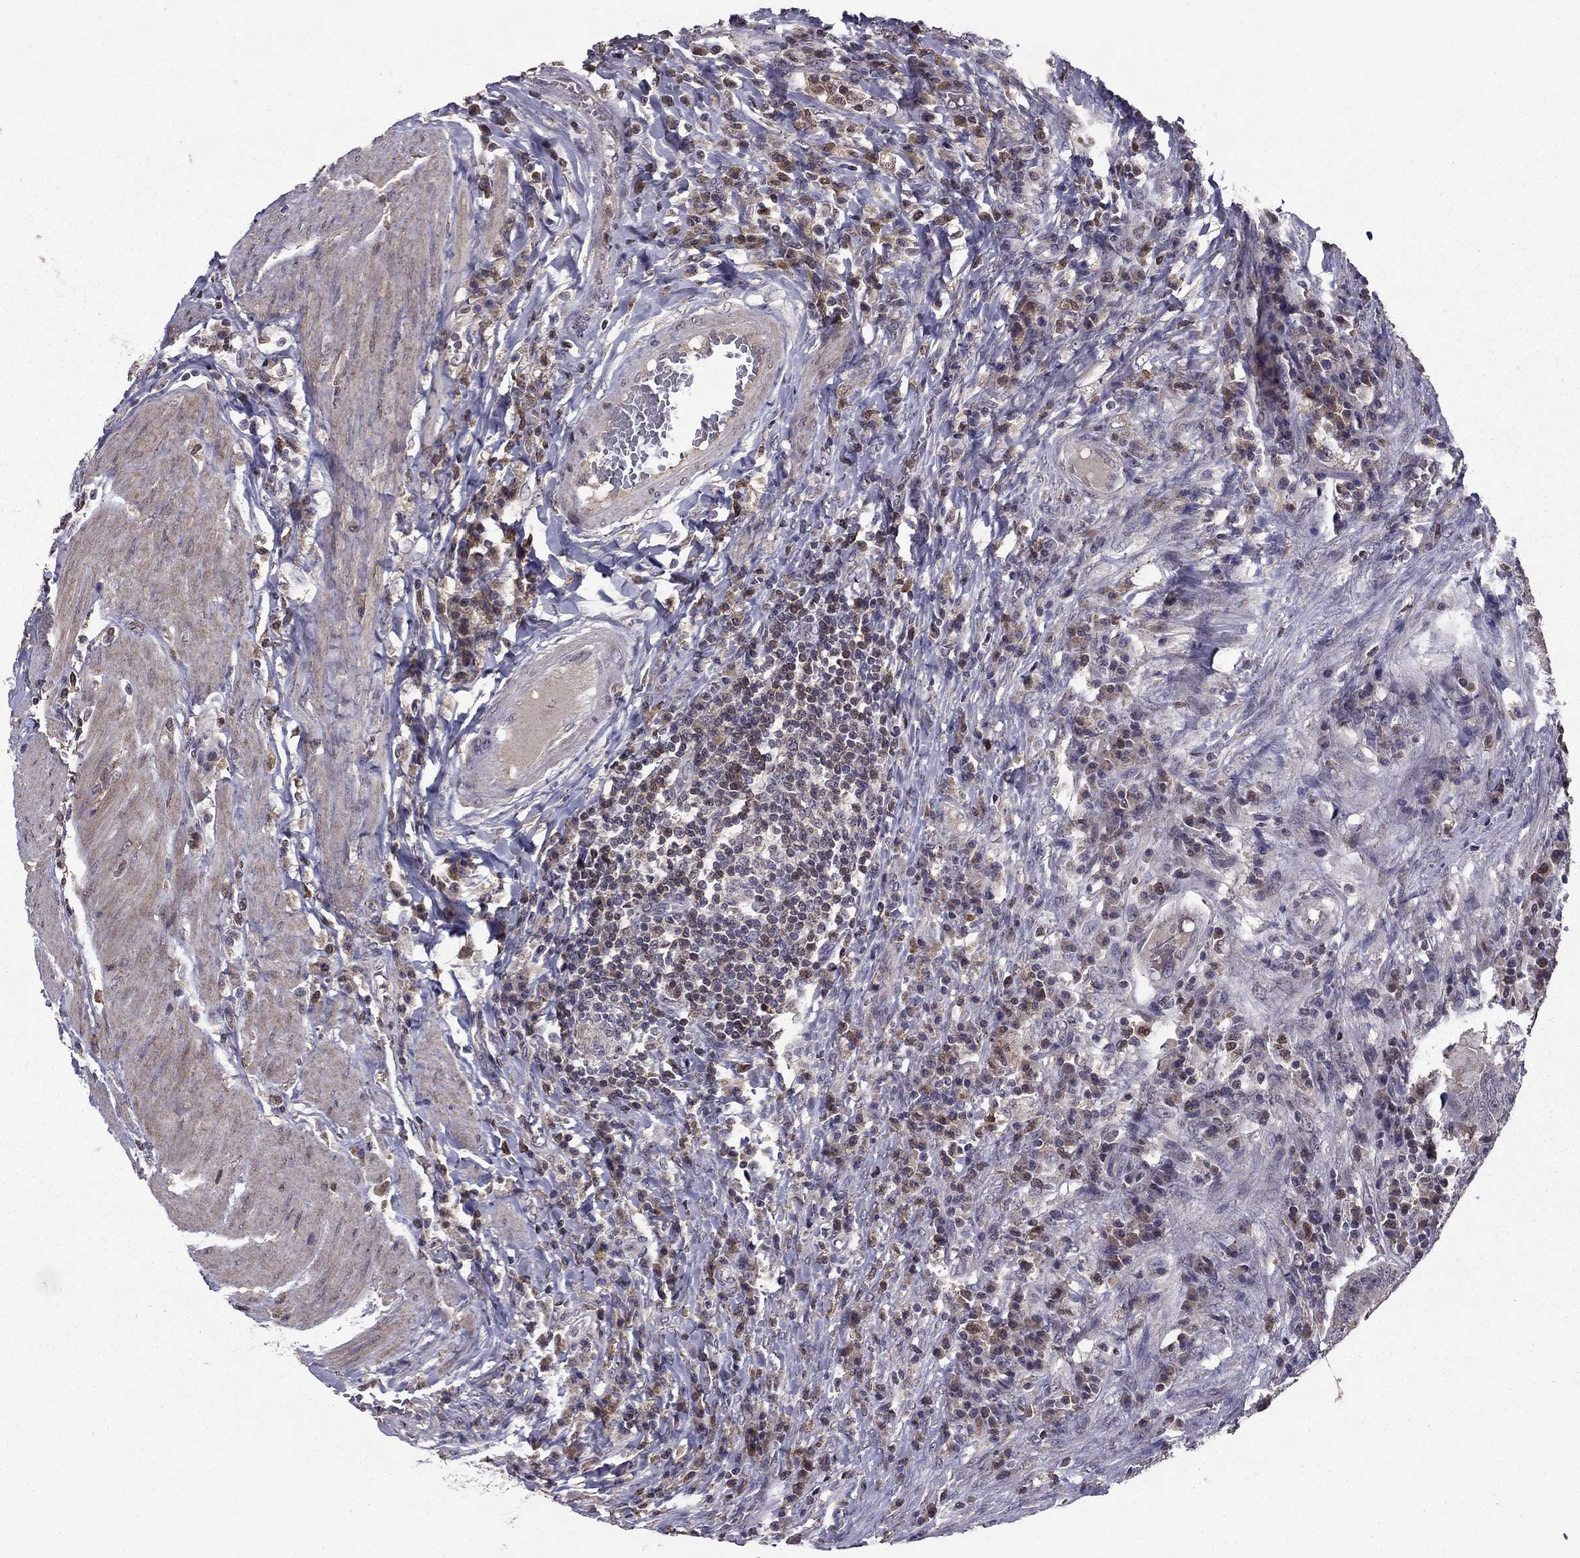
{"staining": {"intensity": "moderate", "quantity": "<25%", "location": "cytoplasmic/membranous"}, "tissue": "colorectal cancer", "cell_type": "Tumor cells", "image_type": "cancer", "snomed": [{"axis": "morphology", "description": "Adenocarcinoma, NOS"}, {"axis": "topography", "description": "Colon"}], "caption": "DAB (3,3'-diaminobenzidine) immunohistochemical staining of colorectal cancer displays moderate cytoplasmic/membranous protein positivity in approximately <25% of tumor cells.", "gene": "HCN1", "patient": {"sex": "female", "age": 86}}